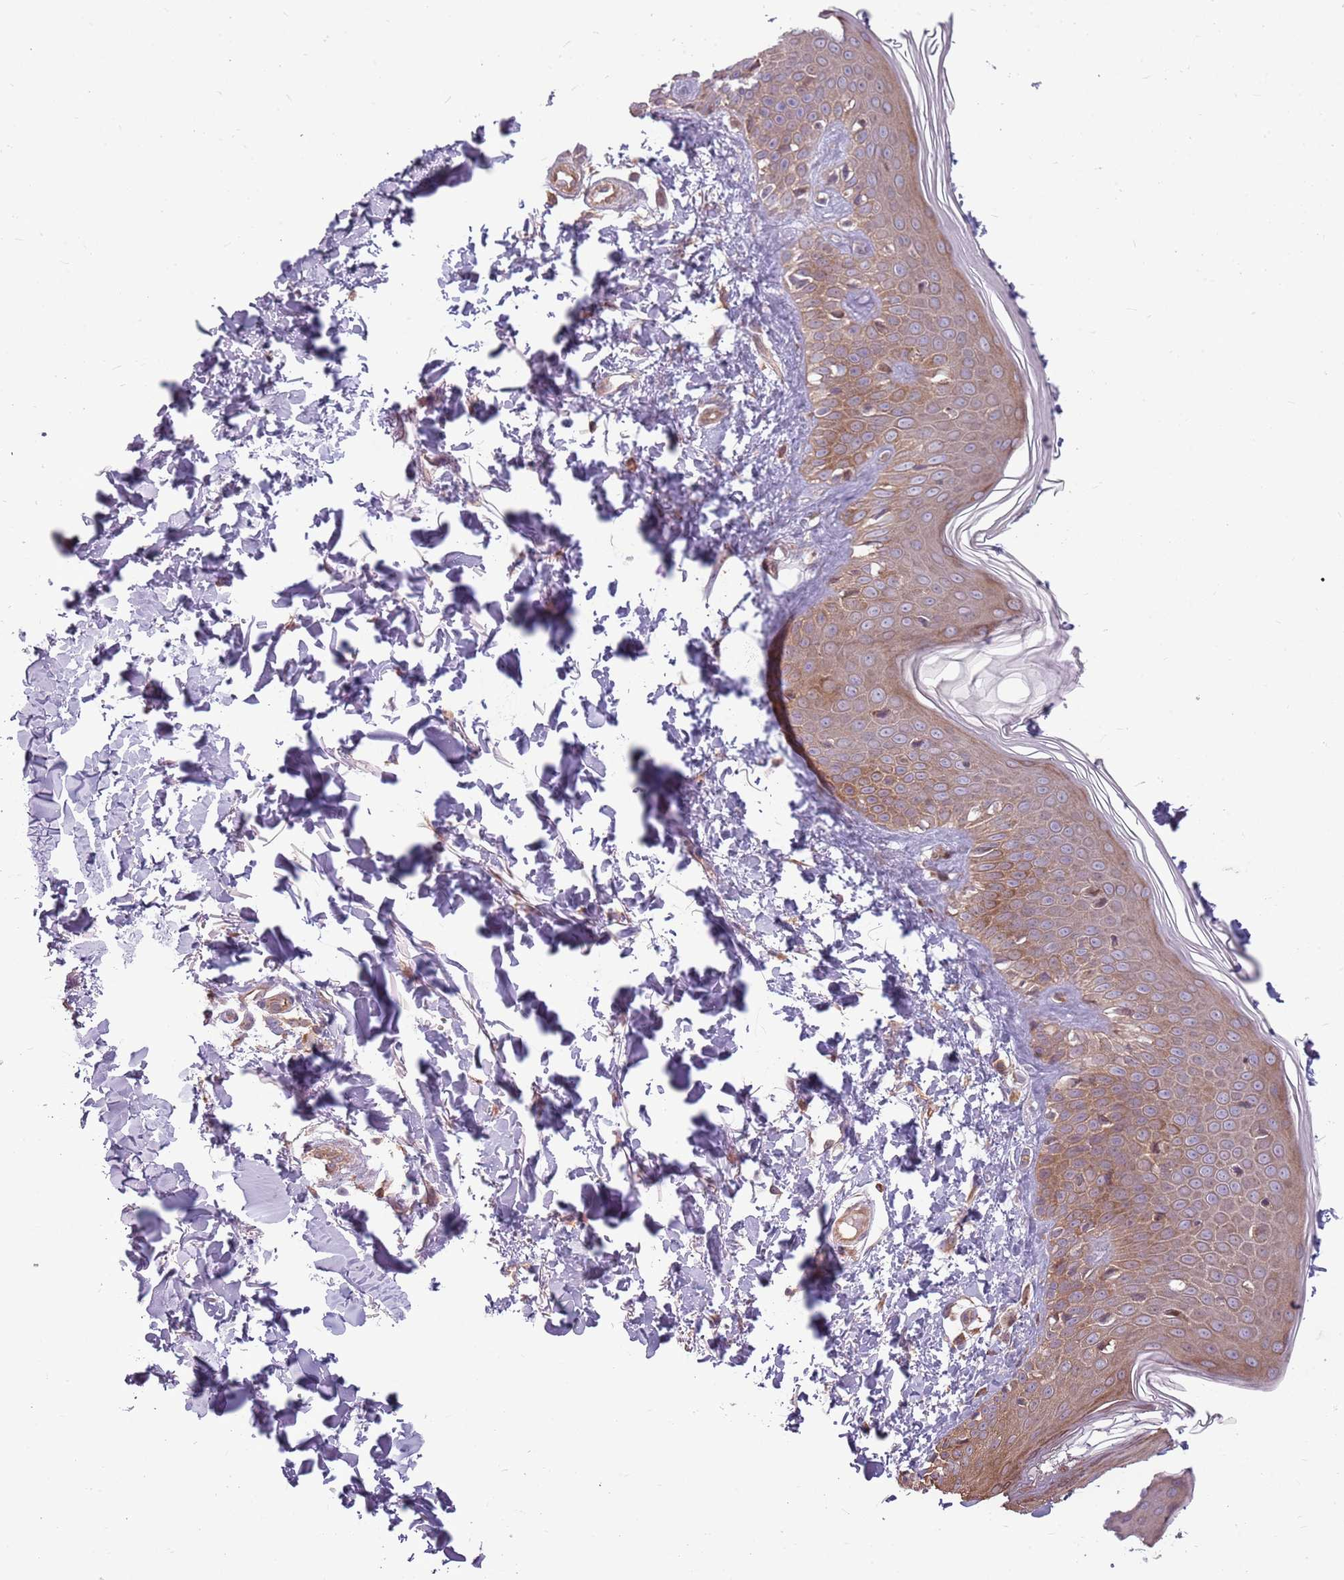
{"staining": {"intensity": "moderate", "quantity": ">75%", "location": "cytoplasmic/membranous"}, "tissue": "skin", "cell_type": "Fibroblasts", "image_type": "normal", "snomed": [{"axis": "morphology", "description": "Normal tissue, NOS"}, {"axis": "topography", "description": "Skin"}], "caption": "High-magnification brightfield microscopy of normal skin stained with DAB (3,3'-diaminobenzidine) (brown) and counterstained with hematoxylin (blue). fibroblasts exhibit moderate cytoplasmic/membranous staining is seen in approximately>75% of cells. Nuclei are stained in blue.", "gene": "RPL21", "patient": {"sex": "male", "age": 37}}